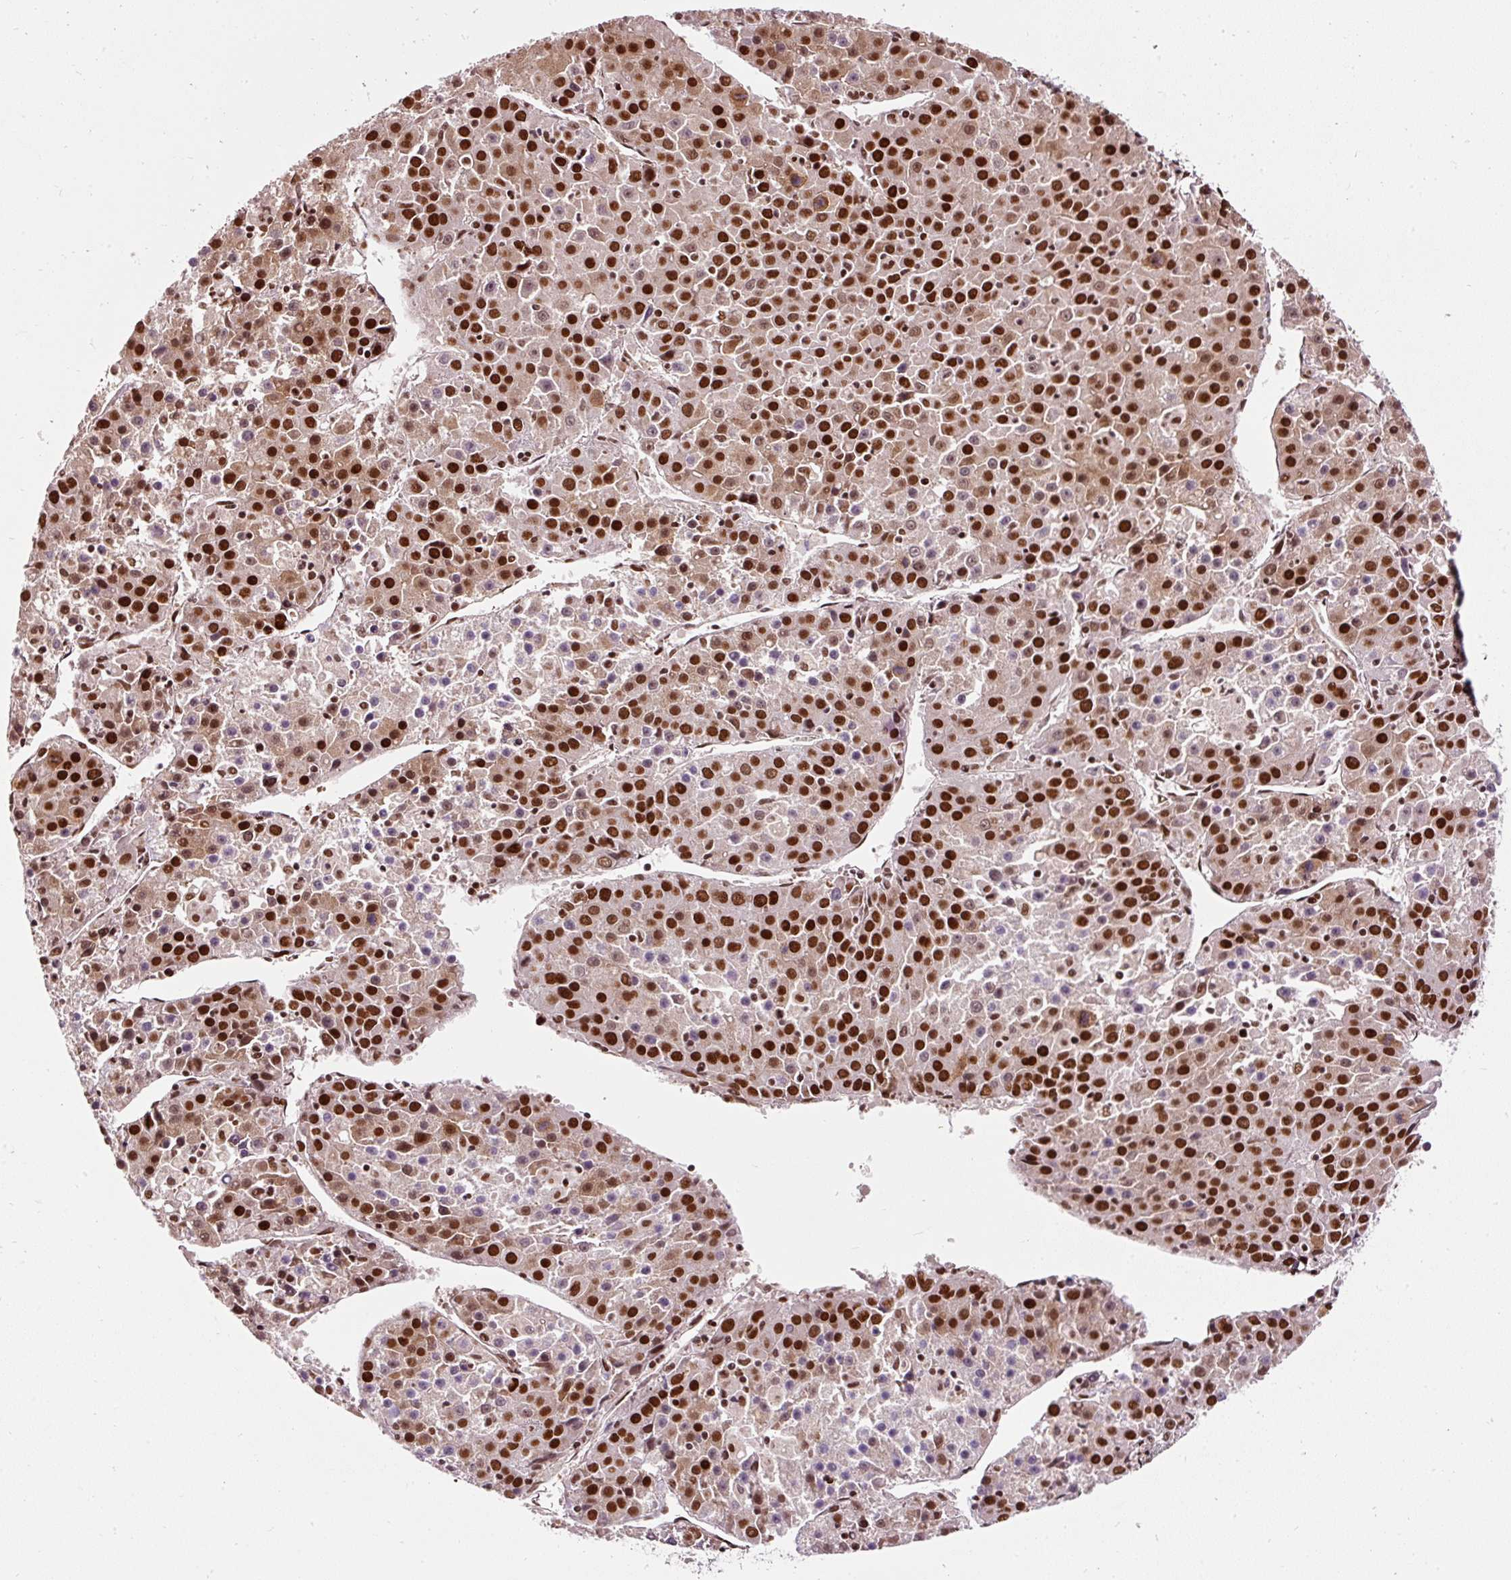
{"staining": {"intensity": "strong", "quantity": ">75%", "location": "nuclear"}, "tissue": "liver cancer", "cell_type": "Tumor cells", "image_type": "cancer", "snomed": [{"axis": "morphology", "description": "Carcinoma, Hepatocellular, NOS"}, {"axis": "topography", "description": "Liver"}], "caption": "Hepatocellular carcinoma (liver) stained for a protein shows strong nuclear positivity in tumor cells.", "gene": "HNRNPC", "patient": {"sex": "female", "age": 53}}